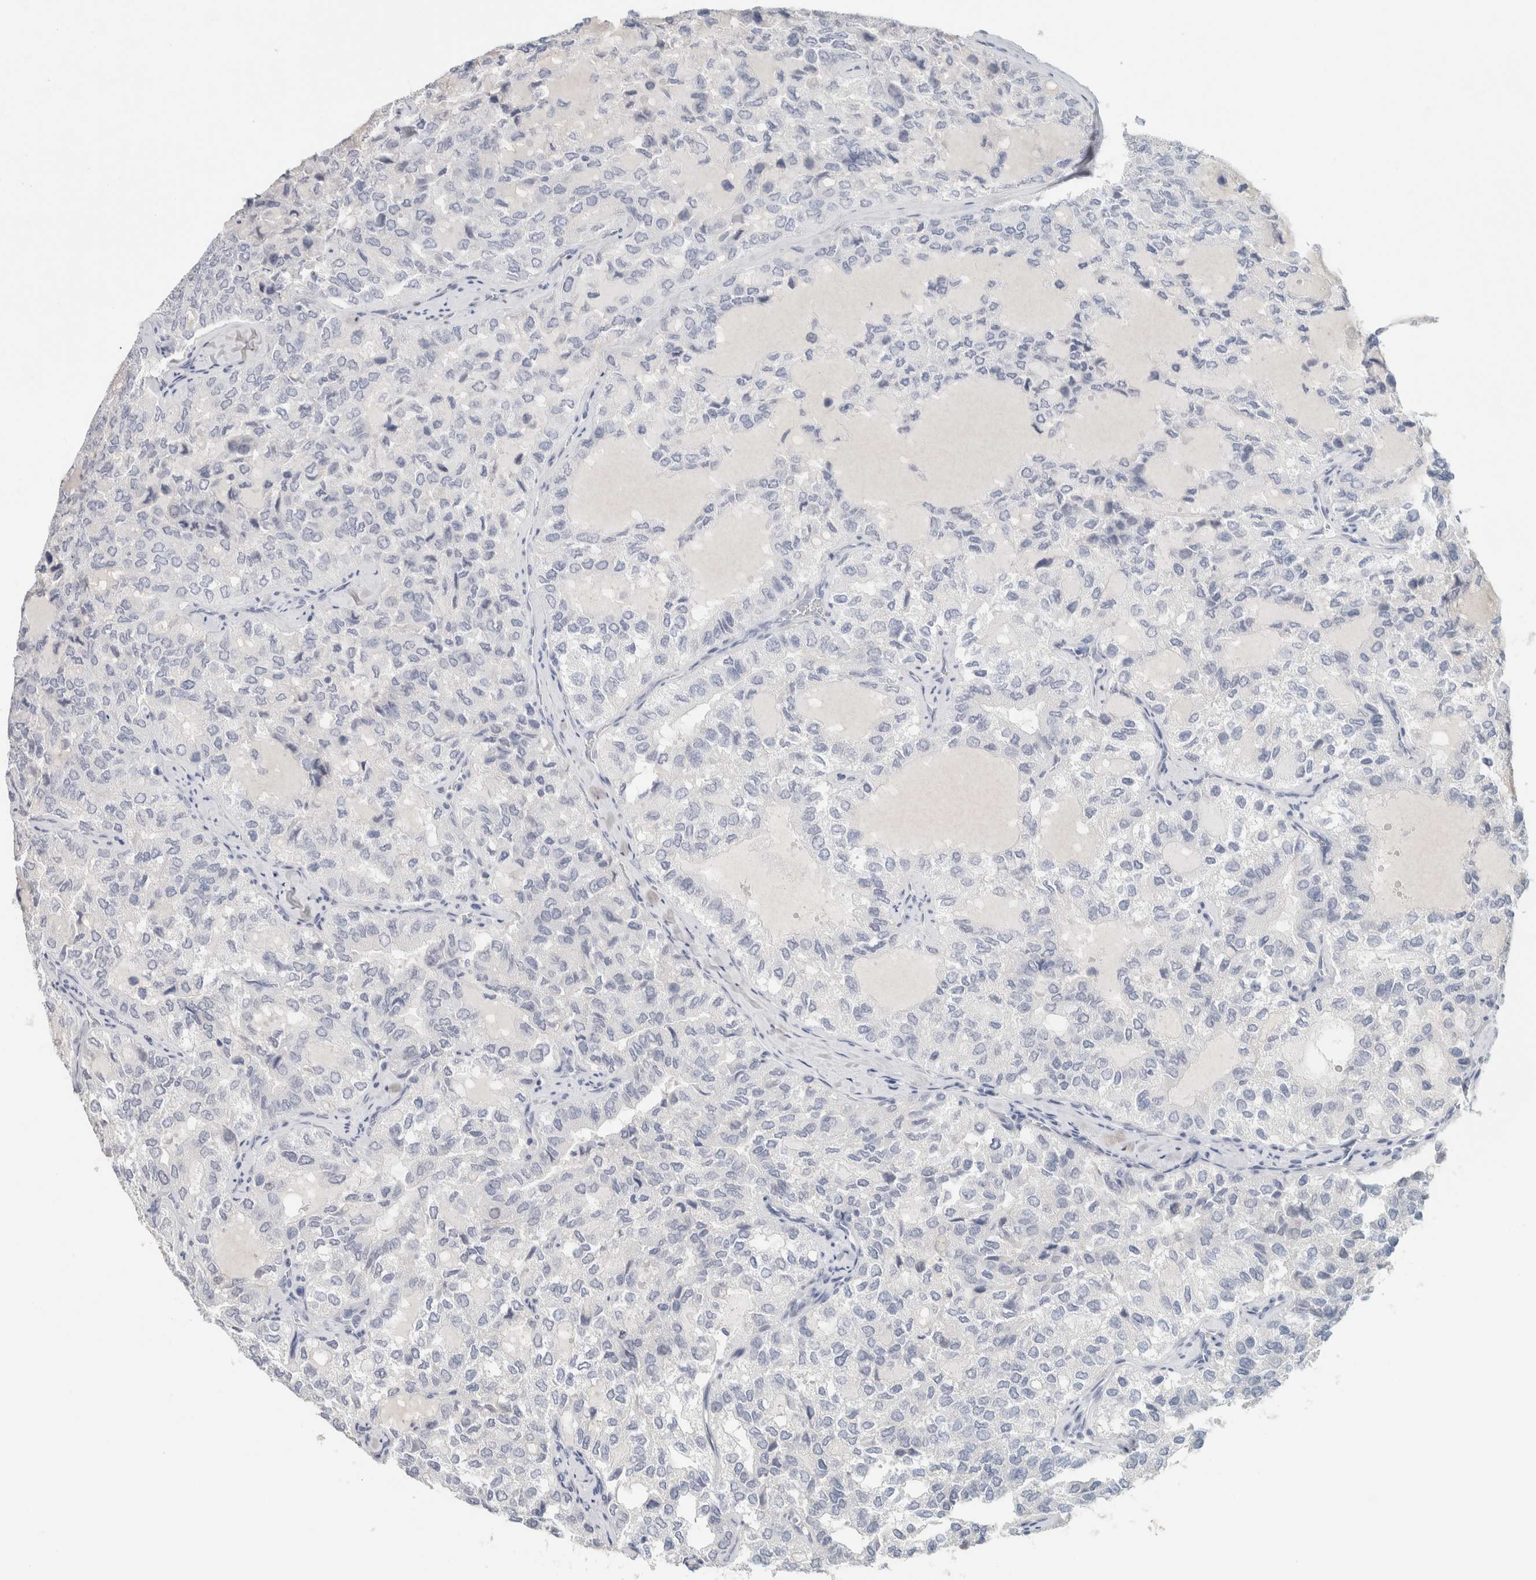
{"staining": {"intensity": "negative", "quantity": "none", "location": "none"}, "tissue": "thyroid cancer", "cell_type": "Tumor cells", "image_type": "cancer", "snomed": [{"axis": "morphology", "description": "Follicular adenoma carcinoma, NOS"}, {"axis": "topography", "description": "Thyroid gland"}], "caption": "High power microscopy photomicrograph of an immunohistochemistry image of thyroid cancer (follicular adenoma carcinoma), revealing no significant expression in tumor cells.", "gene": "IL6", "patient": {"sex": "male", "age": 75}}